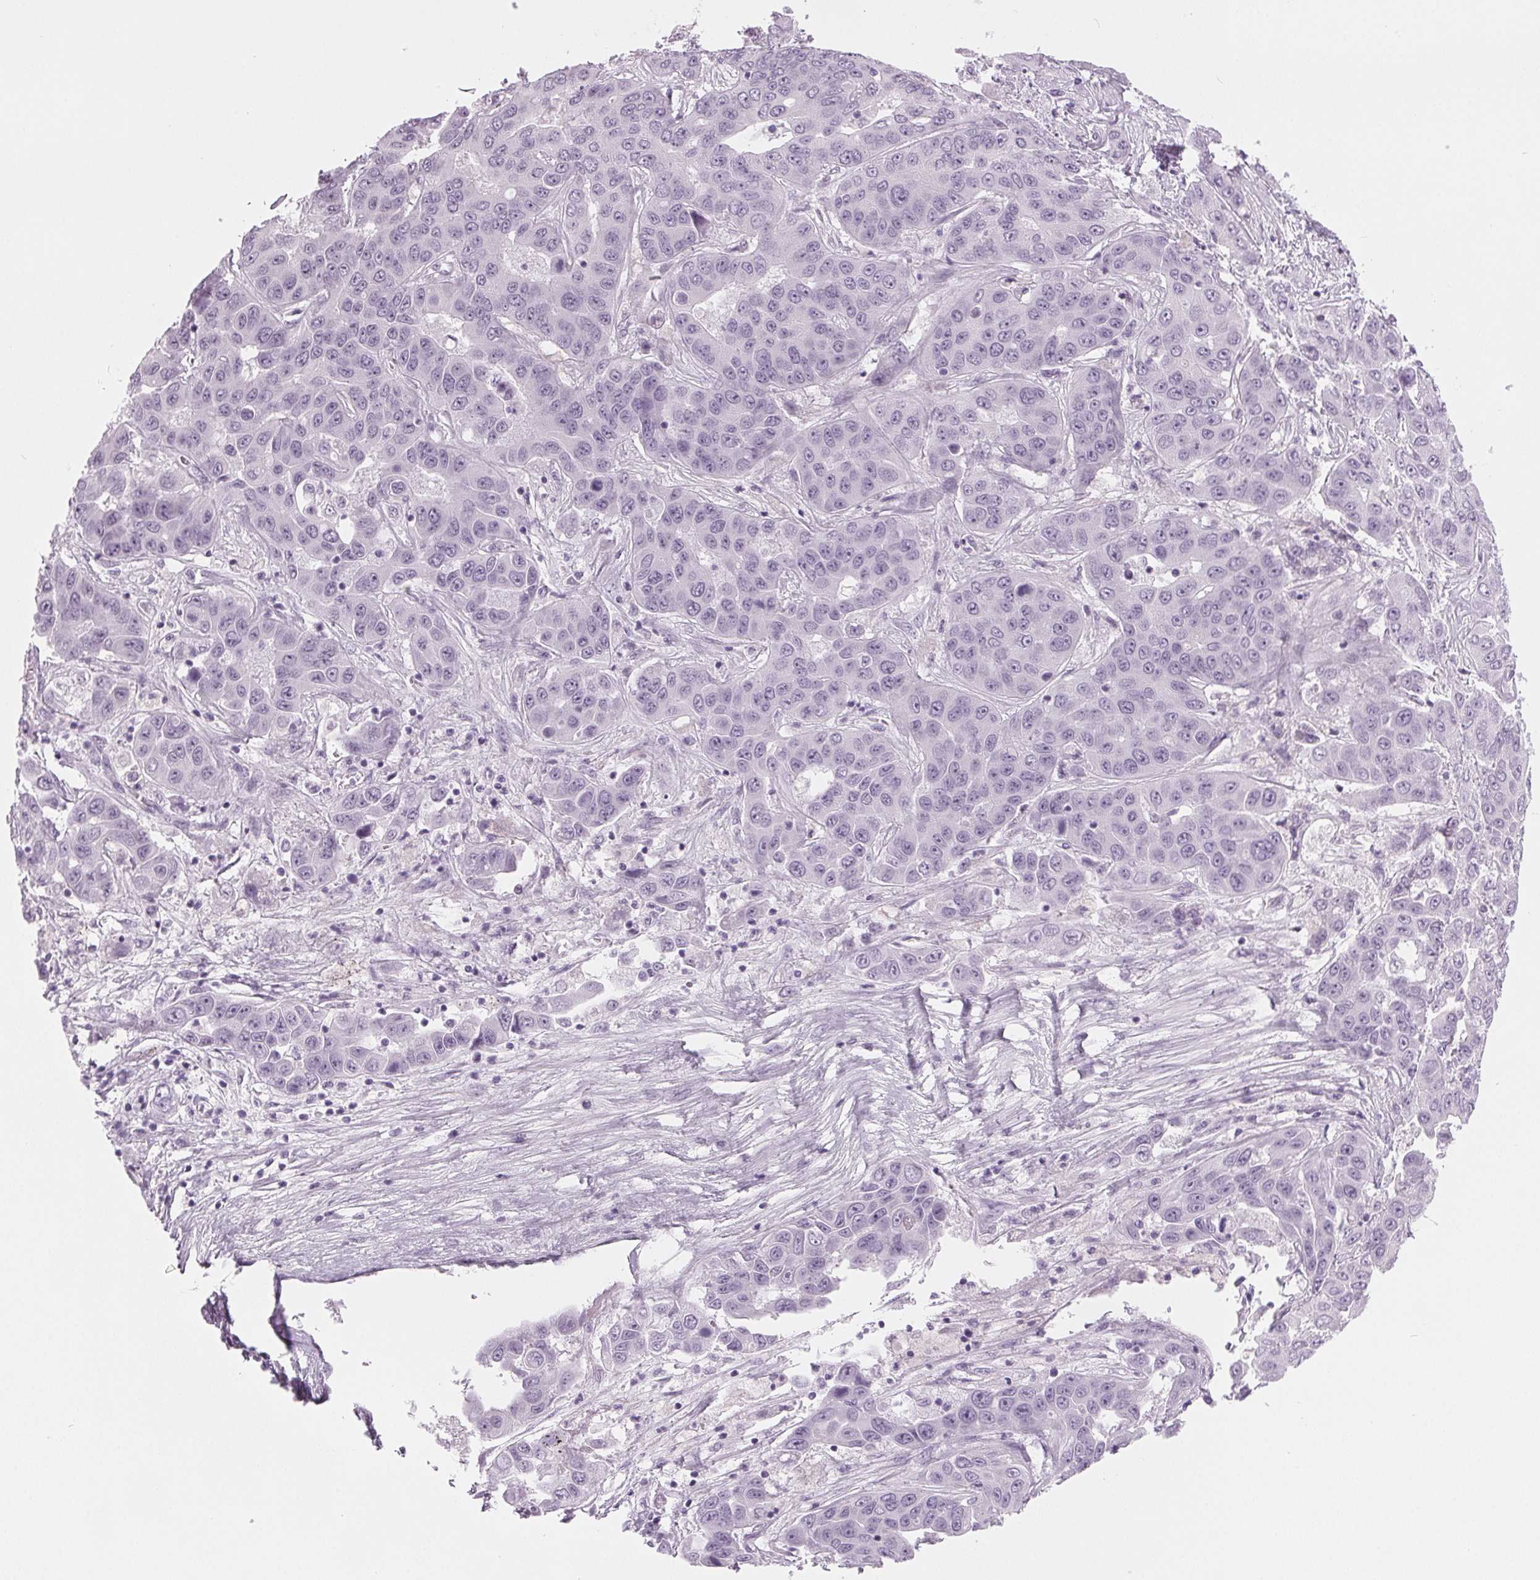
{"staining": {"intensity": "negative", "quantity": "none", "location": "none"}, "tissue": "liver cancer", "cell_type": "Tumor cells", "image_type": "cancer", "snomed": [{"axis": "morphology", "description": "Cholangiocarcinoma"}, {"axis": "topography", "description": "Liver"}], "caption": "This is an immunohistochemistry image of cholangiocarcinoma (liver). There is no positivity in tumor cells.", "gene": "IGF2BP1", "patient": {"sex": "female", "age": 52}}